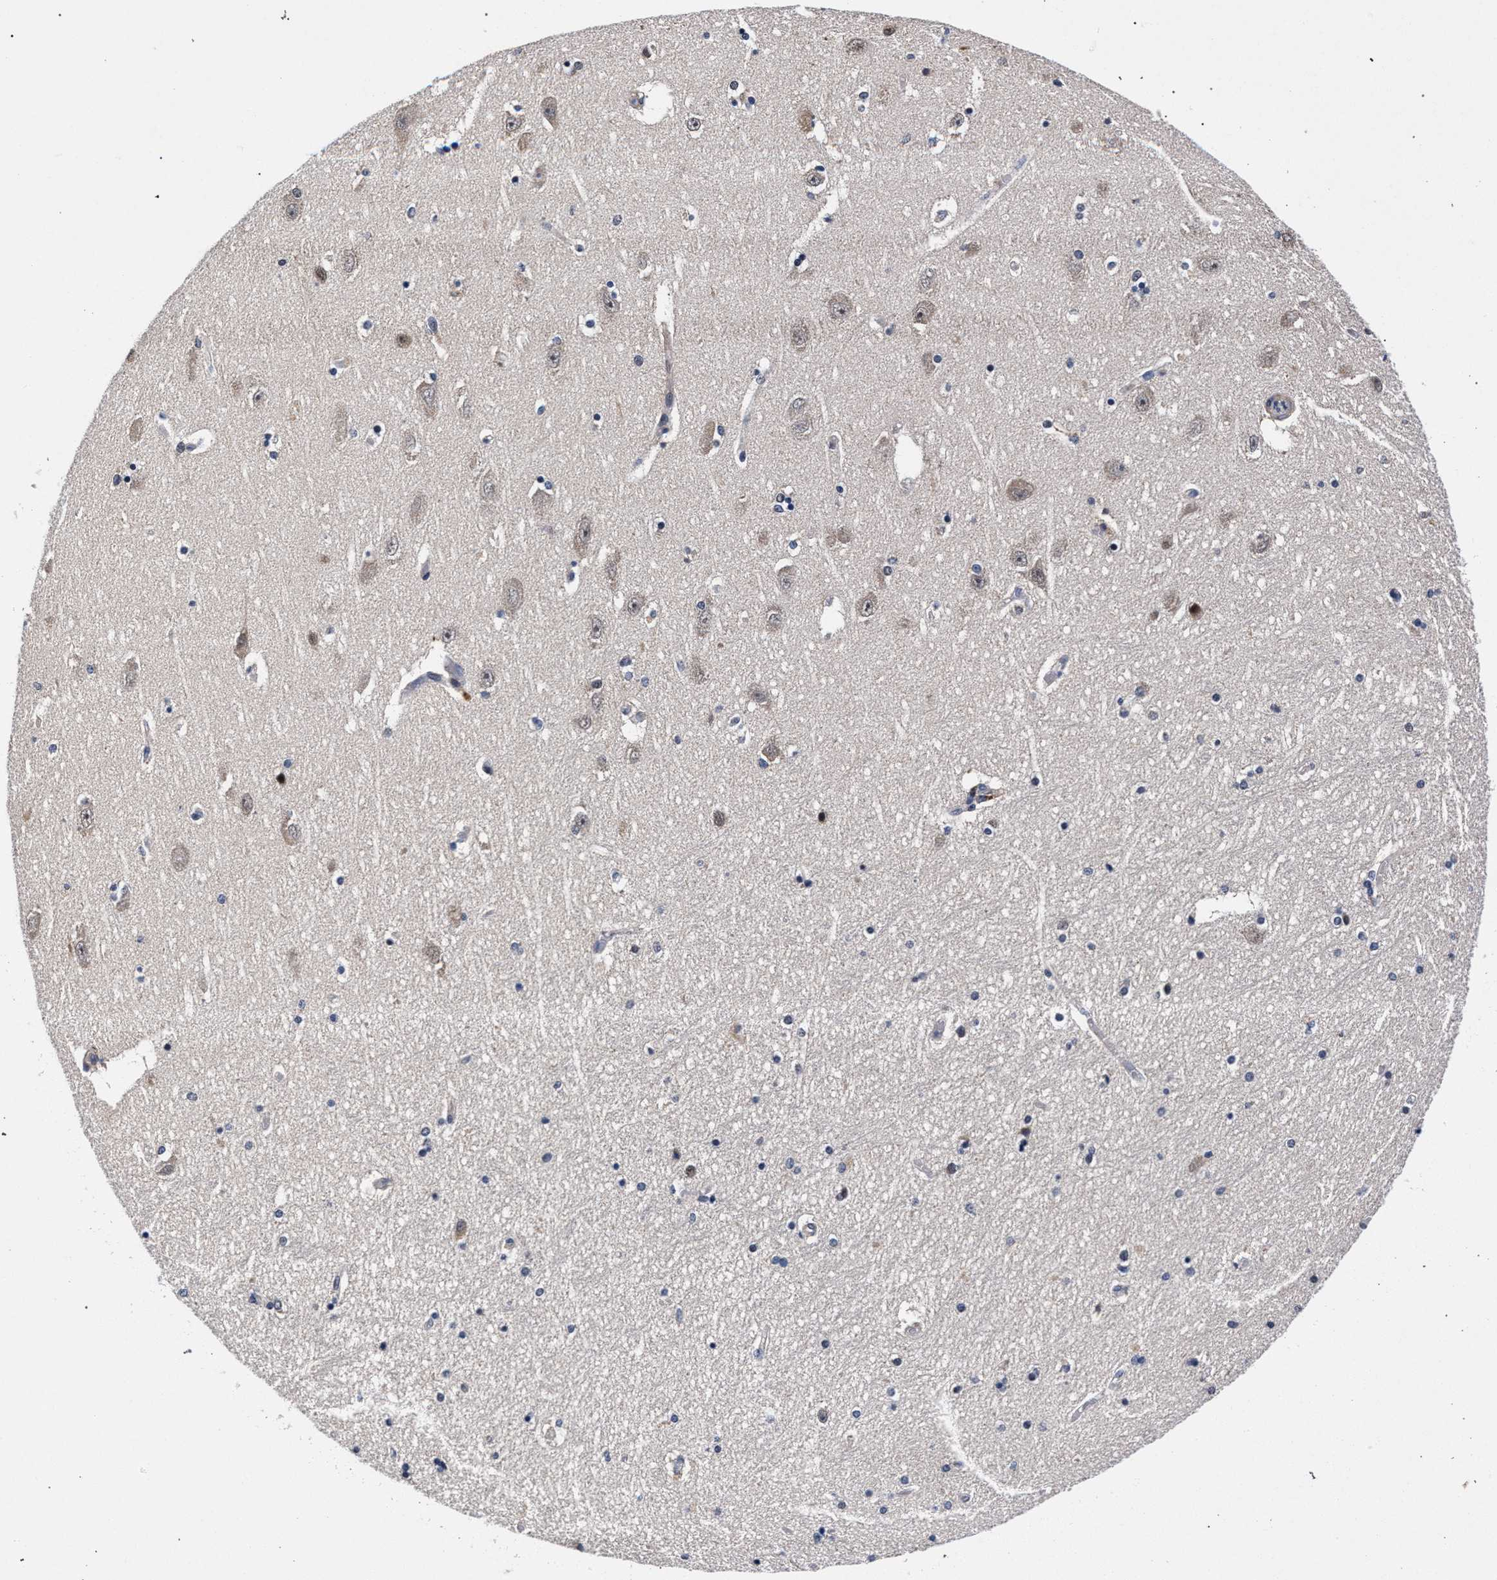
{"staining": {"intensity": "weak", "quantity": "<25%", "location": "cytoplasmic/membranous"}, "tissue": "hippocampus", "cell_type": "Glial cells", "image_type": "normal", "snomed": [{"axis": "morphology", "description": "Normal tissue, NOS"}, {"axis": "topography", "description": "Hippocampus"}], "caption": "High magnification brightfield microscopy of normal hippocampus stained with DAB (brown) and counterstained with hematoxylin (blue): glial cells show no significant staining.", "gene": "ZNF462", "patient": {"sex": "female", "age": 54}}